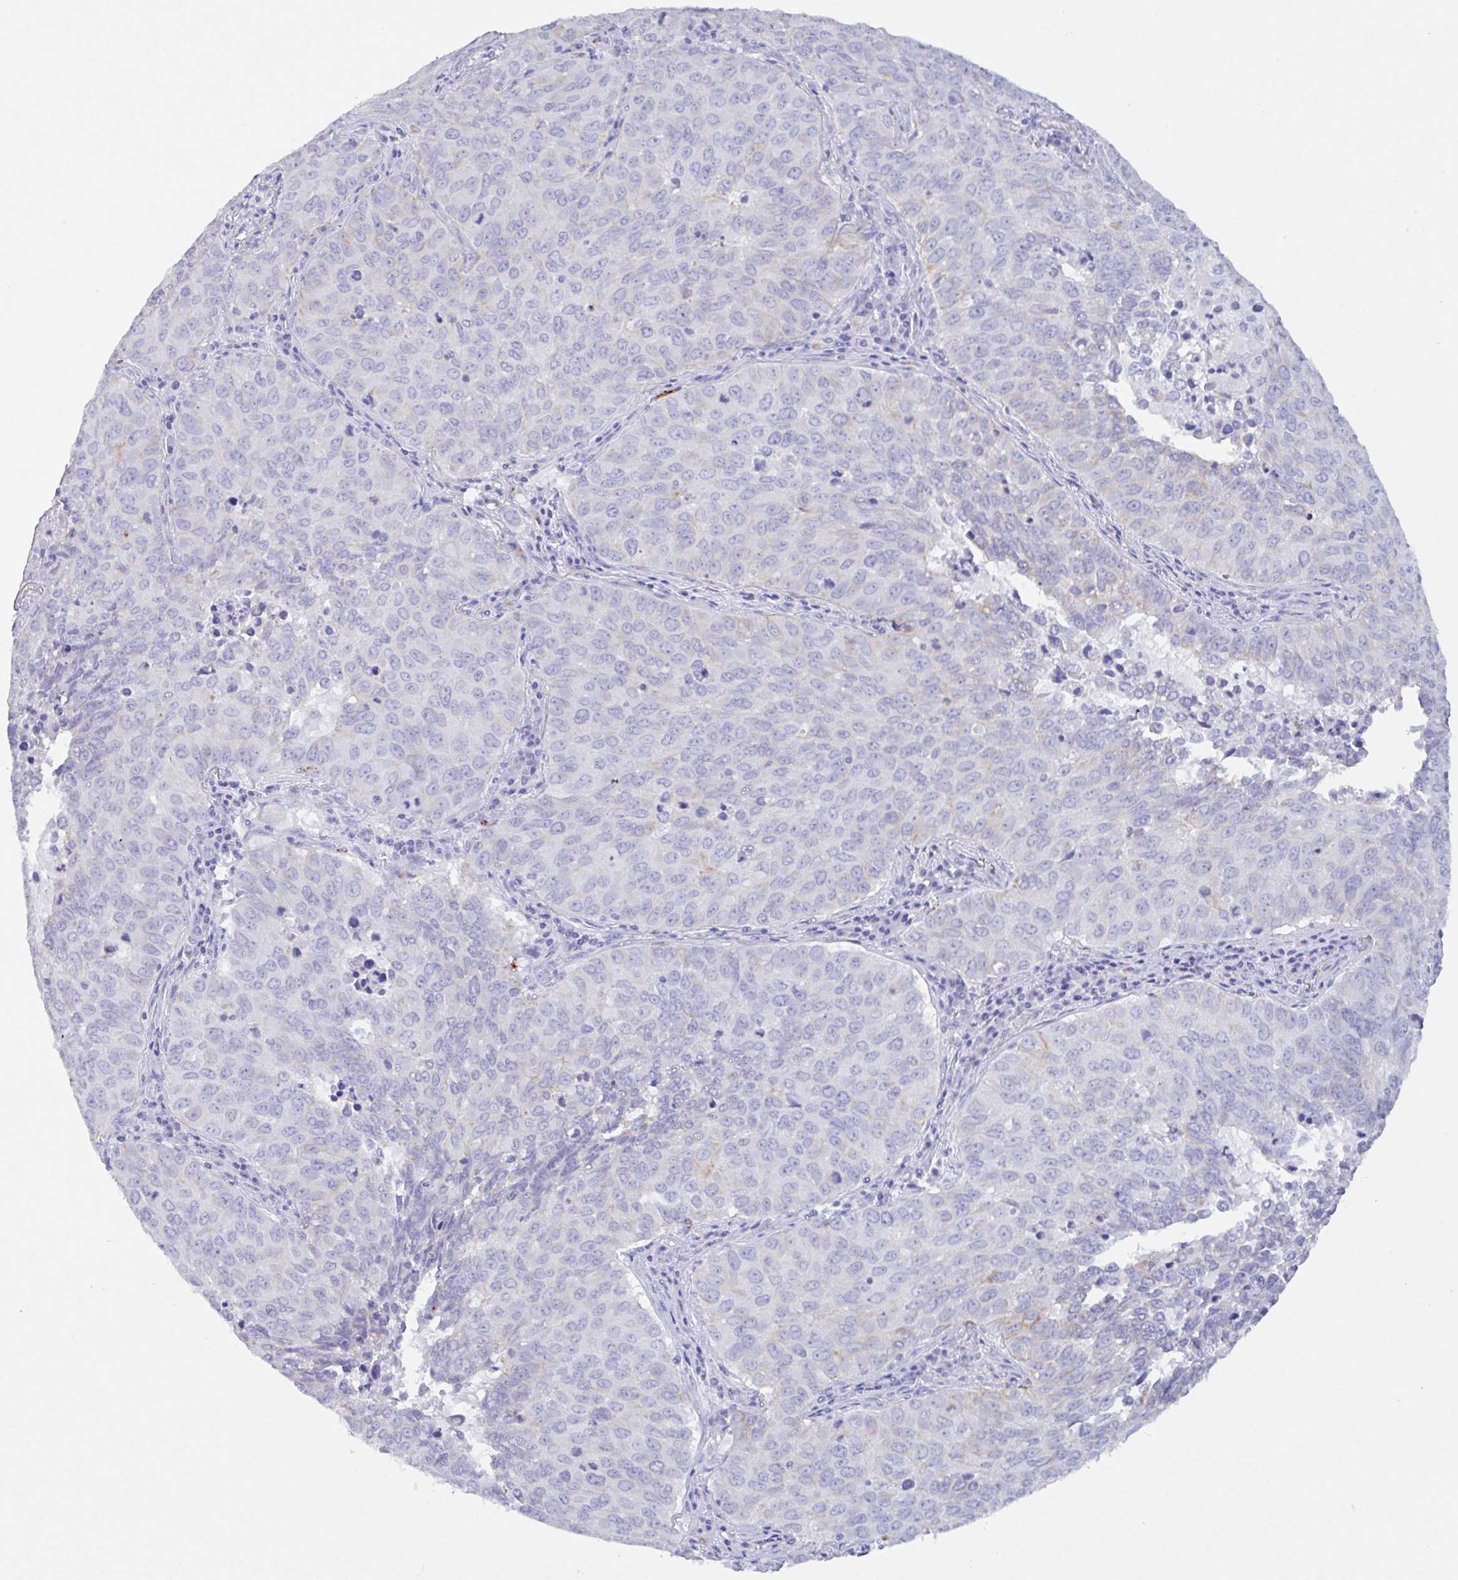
{"staining": {"intensity": "negative", "quantity": "none", "location": "none"}, "tissue": "lung cancer", "cell_type": "Tumor cells", "image_type": "cancer", "snomed": [{"axis": "morphology", "description": "Adenocarcinoma, NOS"}, {"axis": "topography", "description": "Lung"}], "caption": "Lung cancer stained for a protein using immunohistochemistry shows no expression tumor cells.", "gene": "DTWD2", "patient": {"sex": "female", "age": 50}}